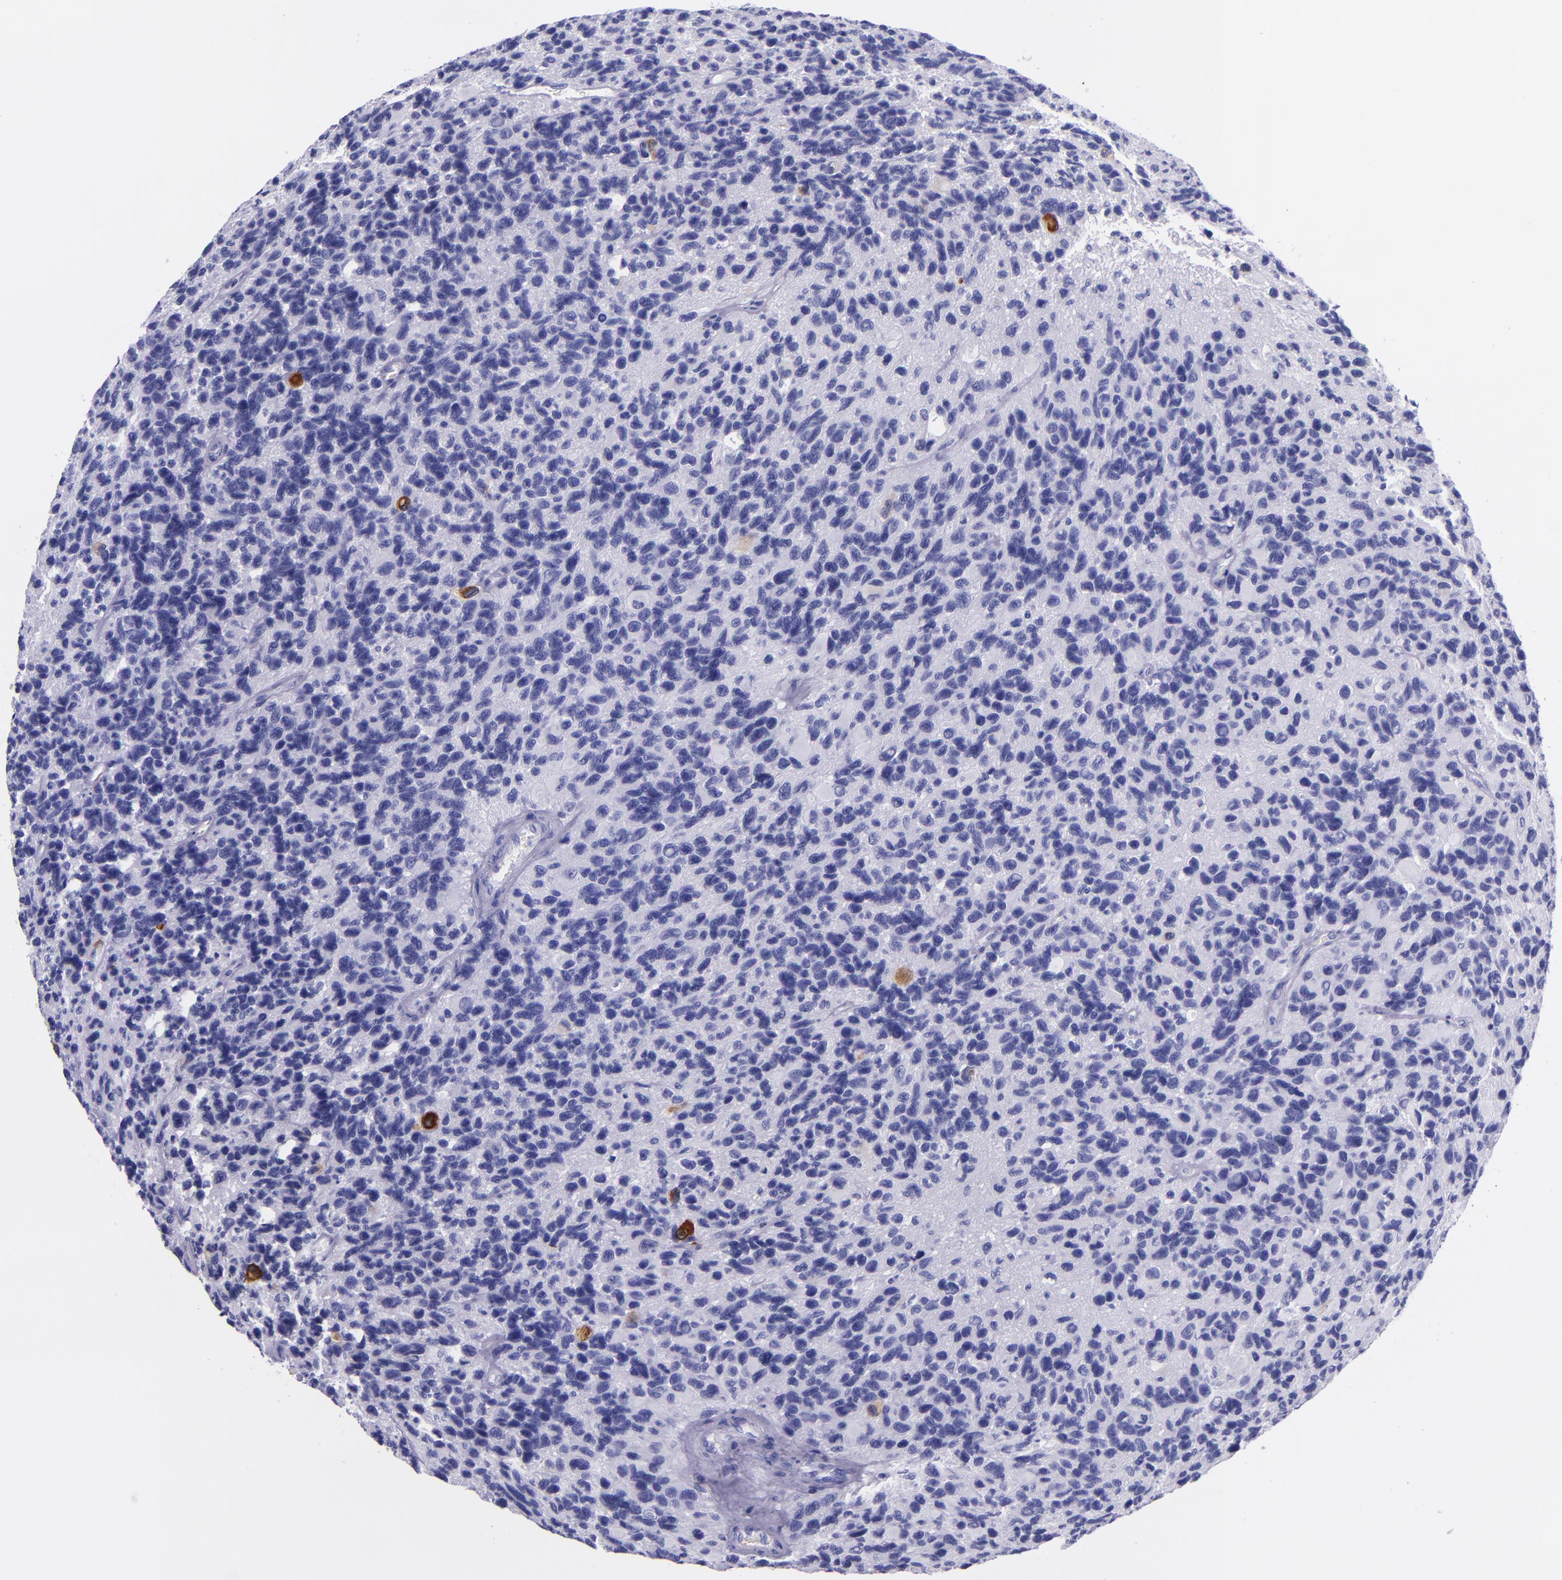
{"staining": {"intensity": "negative", "quantity": "none", "location": "none"}, "tissue": "glioma", "cell_type": "Tumor cells", "image_type": "cancer", "snomed": [{"axis": "morphology", "description": "Glioma, malignant, High grade"}, {"axis": "topography", "description": "Brain"}], "caption": "This photomicrograph is of high-grade glioma (malignant) stained with immunohistochemistry to label a protein in brown with the nuclei are counter-stained blue. There is no positivity in tumor cells. (DAB immunohistochemistry (IHC) with hematoxylin counter stain).", "gene": "SLPI", "patient": {"sex": "male", "age": 77}}